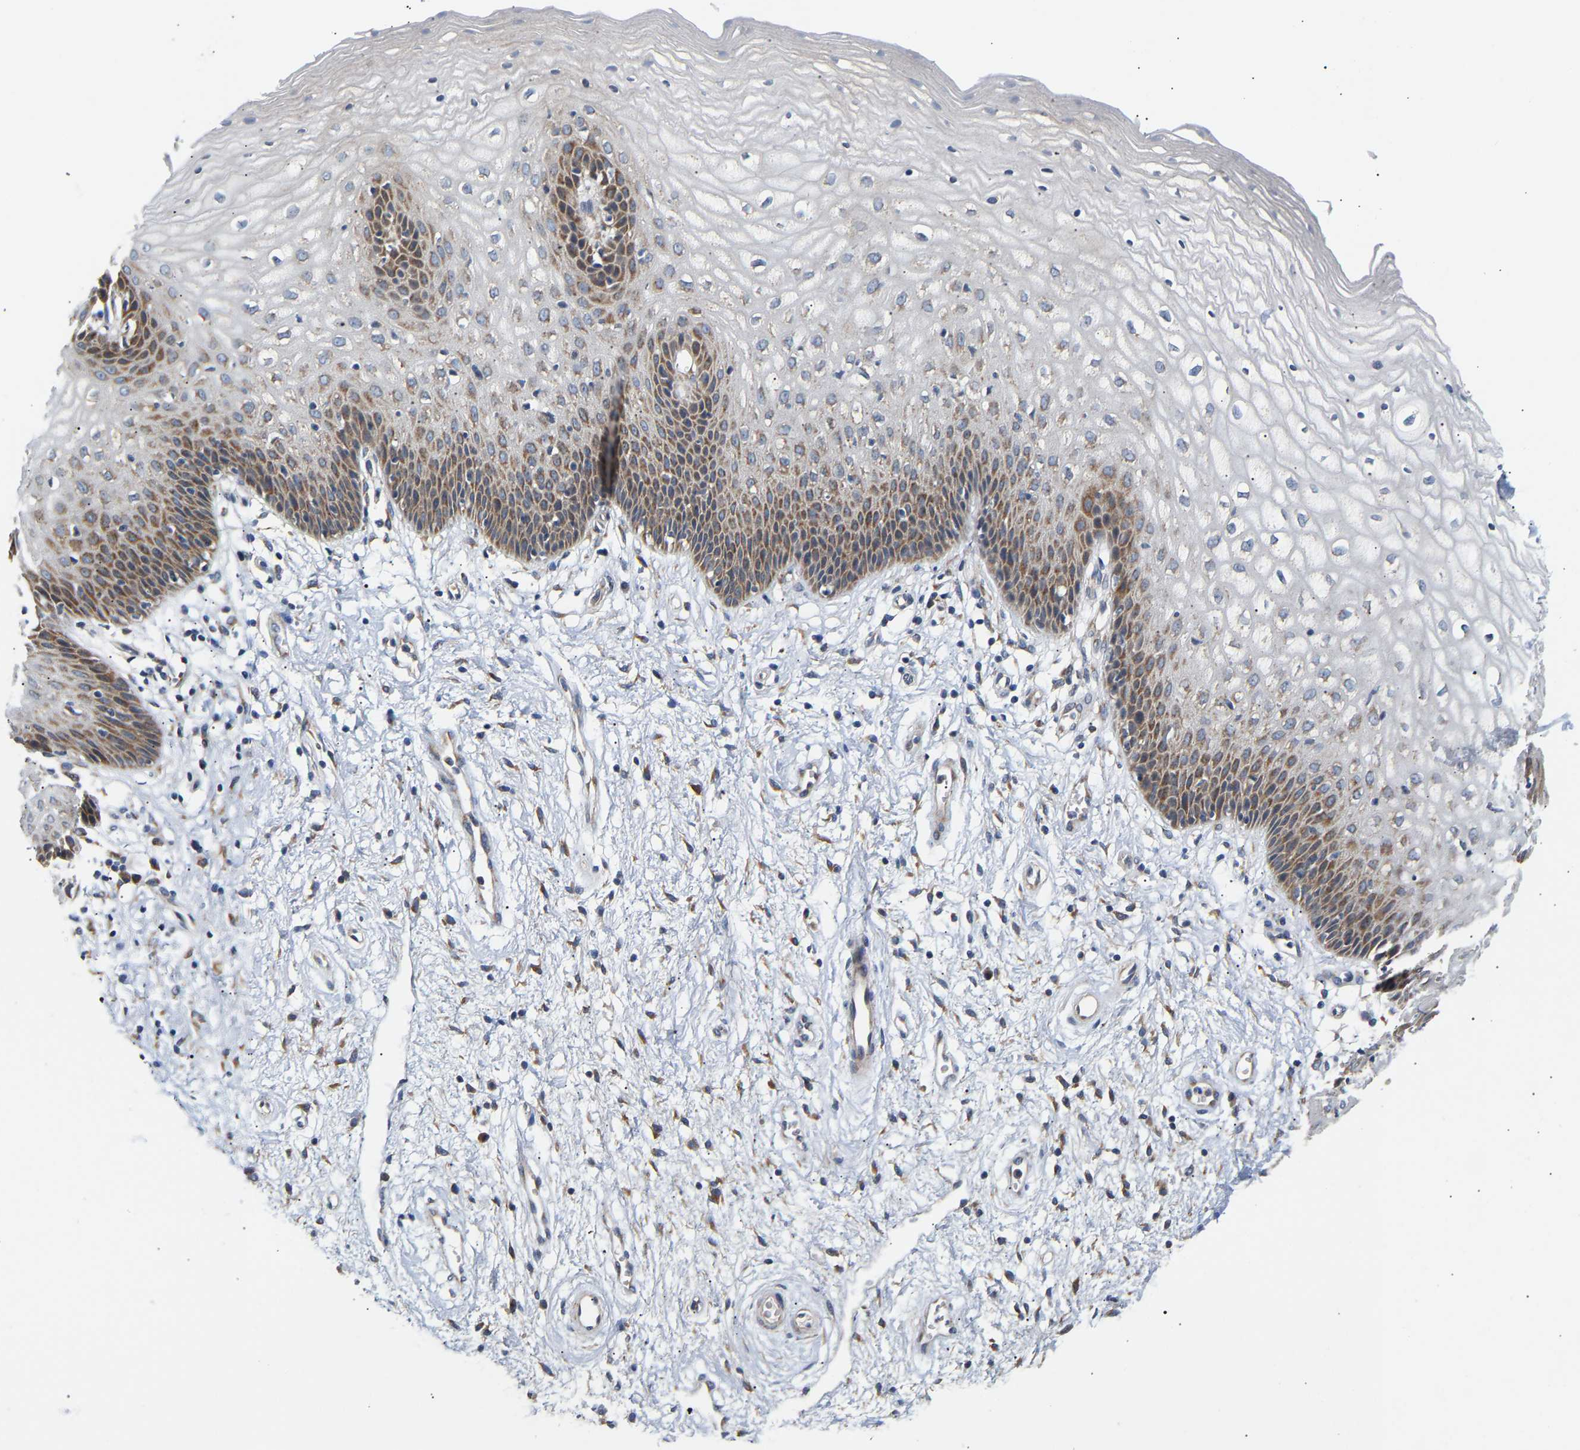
{"staining": {"intensity": "moderate", "quantity": "25%-75%", "location": "cytoplasmic/membranous"}, "tissue": "vagina", "cell_type": "Squamous epithelial cells", "image_type": "normal", "snomed": [{"axis": "morphology", "description": "Normal tissue, NOS"}, {"axis": "topography", "description": "Vagina"}], "caption": "Protein expression analysis of normal human vagina reveals moderate cytoplasmic/membranous staining in about 25%-75% of squamous epithelial cells. (Brightfield microscopy of DAB IHC at high magnification).", "gene": "TMEM168", "patient": {"sex": "female", "age": 34}}